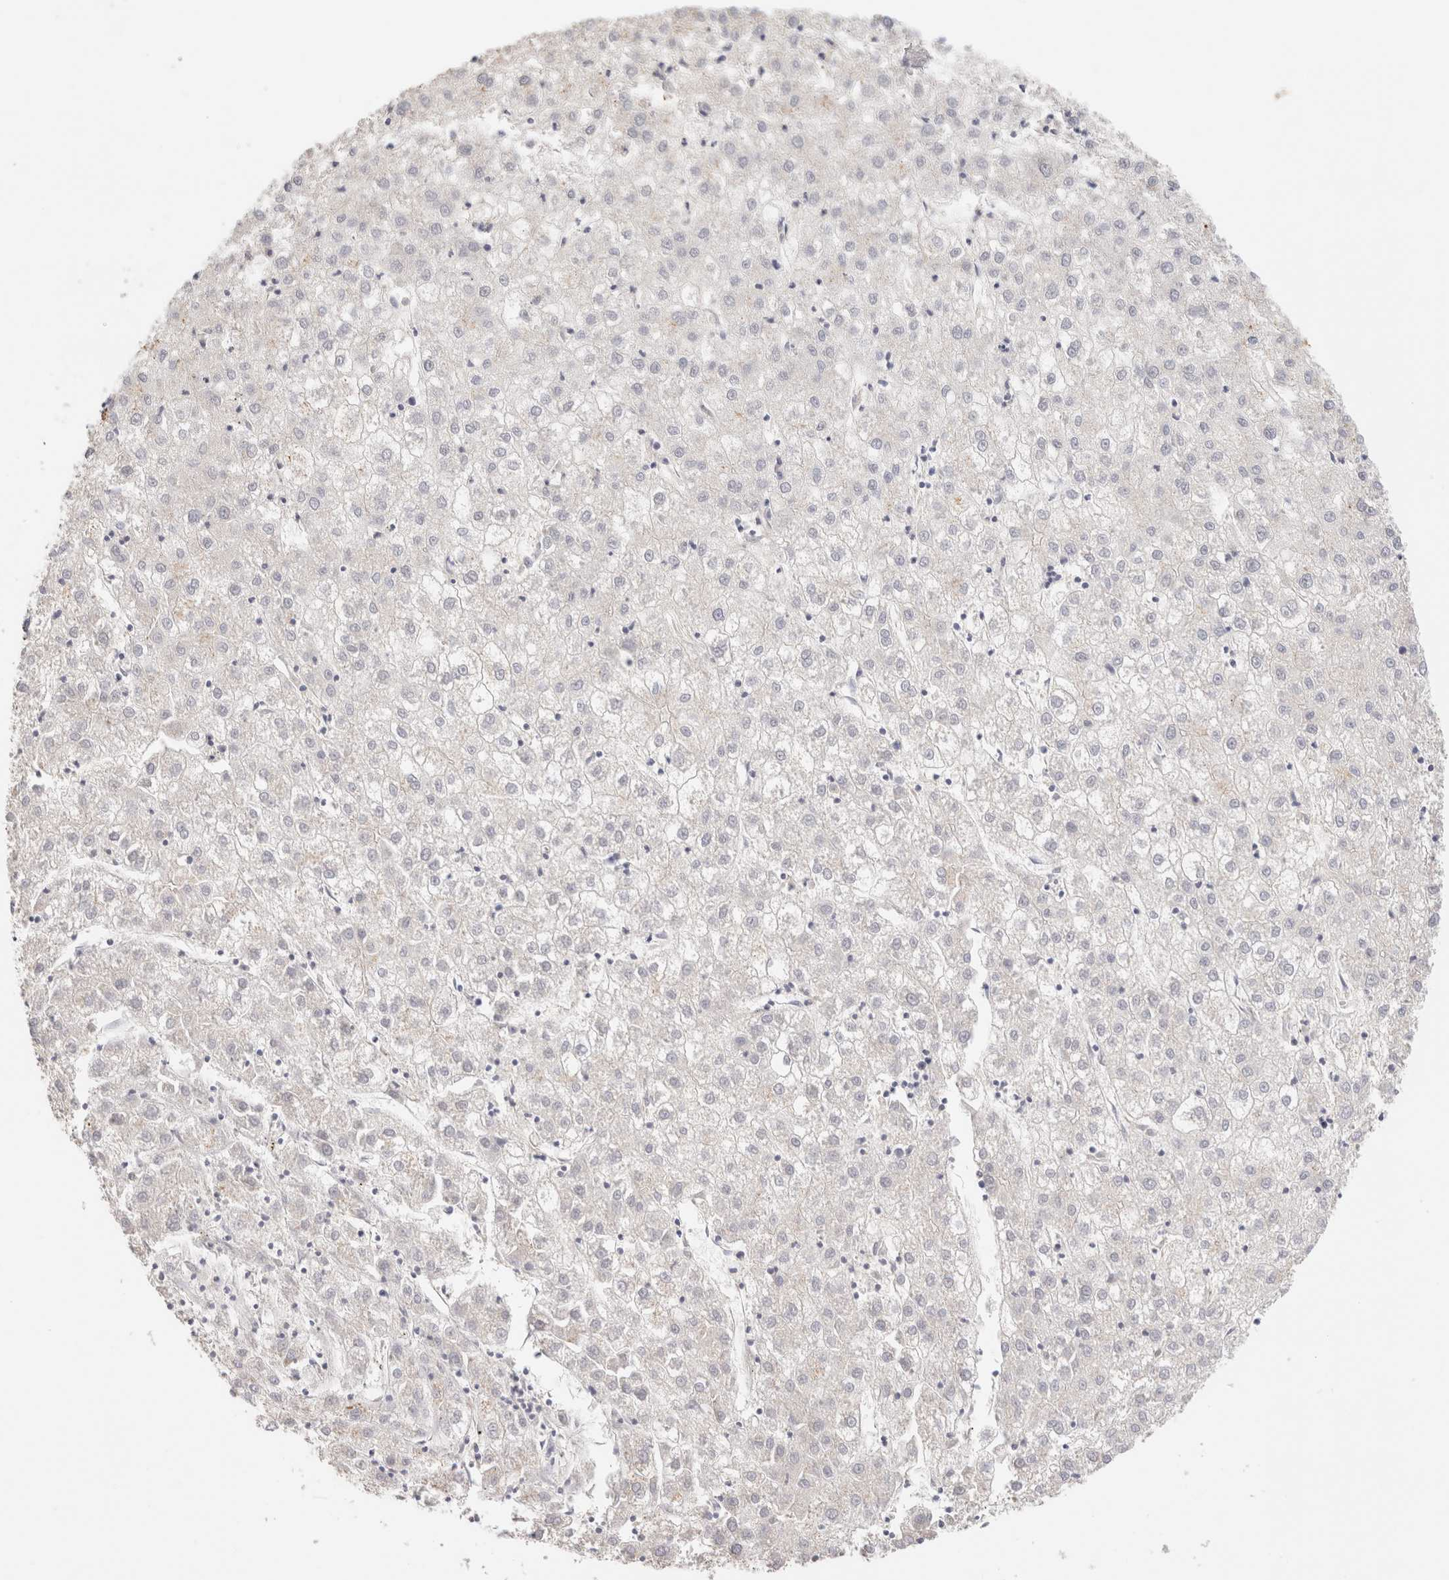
{"staining": {"intensity": "negative", "quantity": "none", "location": "none"}, "tissue": "liver cancer", "cell_type": "Tumor cells", "image_type": "cancer", "snomed": [{"axis": "morphology", "description": "Carcinoma, Hepatocellular, NOS"}, {"axis": "topography", "description": "Liver"}], "caption": "Hepatocellular carcinoma (liver) was stained to show a protein in brown. There is no significant expression in tumor cells.", "gene": "SCGB2A2", "patient": {"sex": "male", "age": 72}}